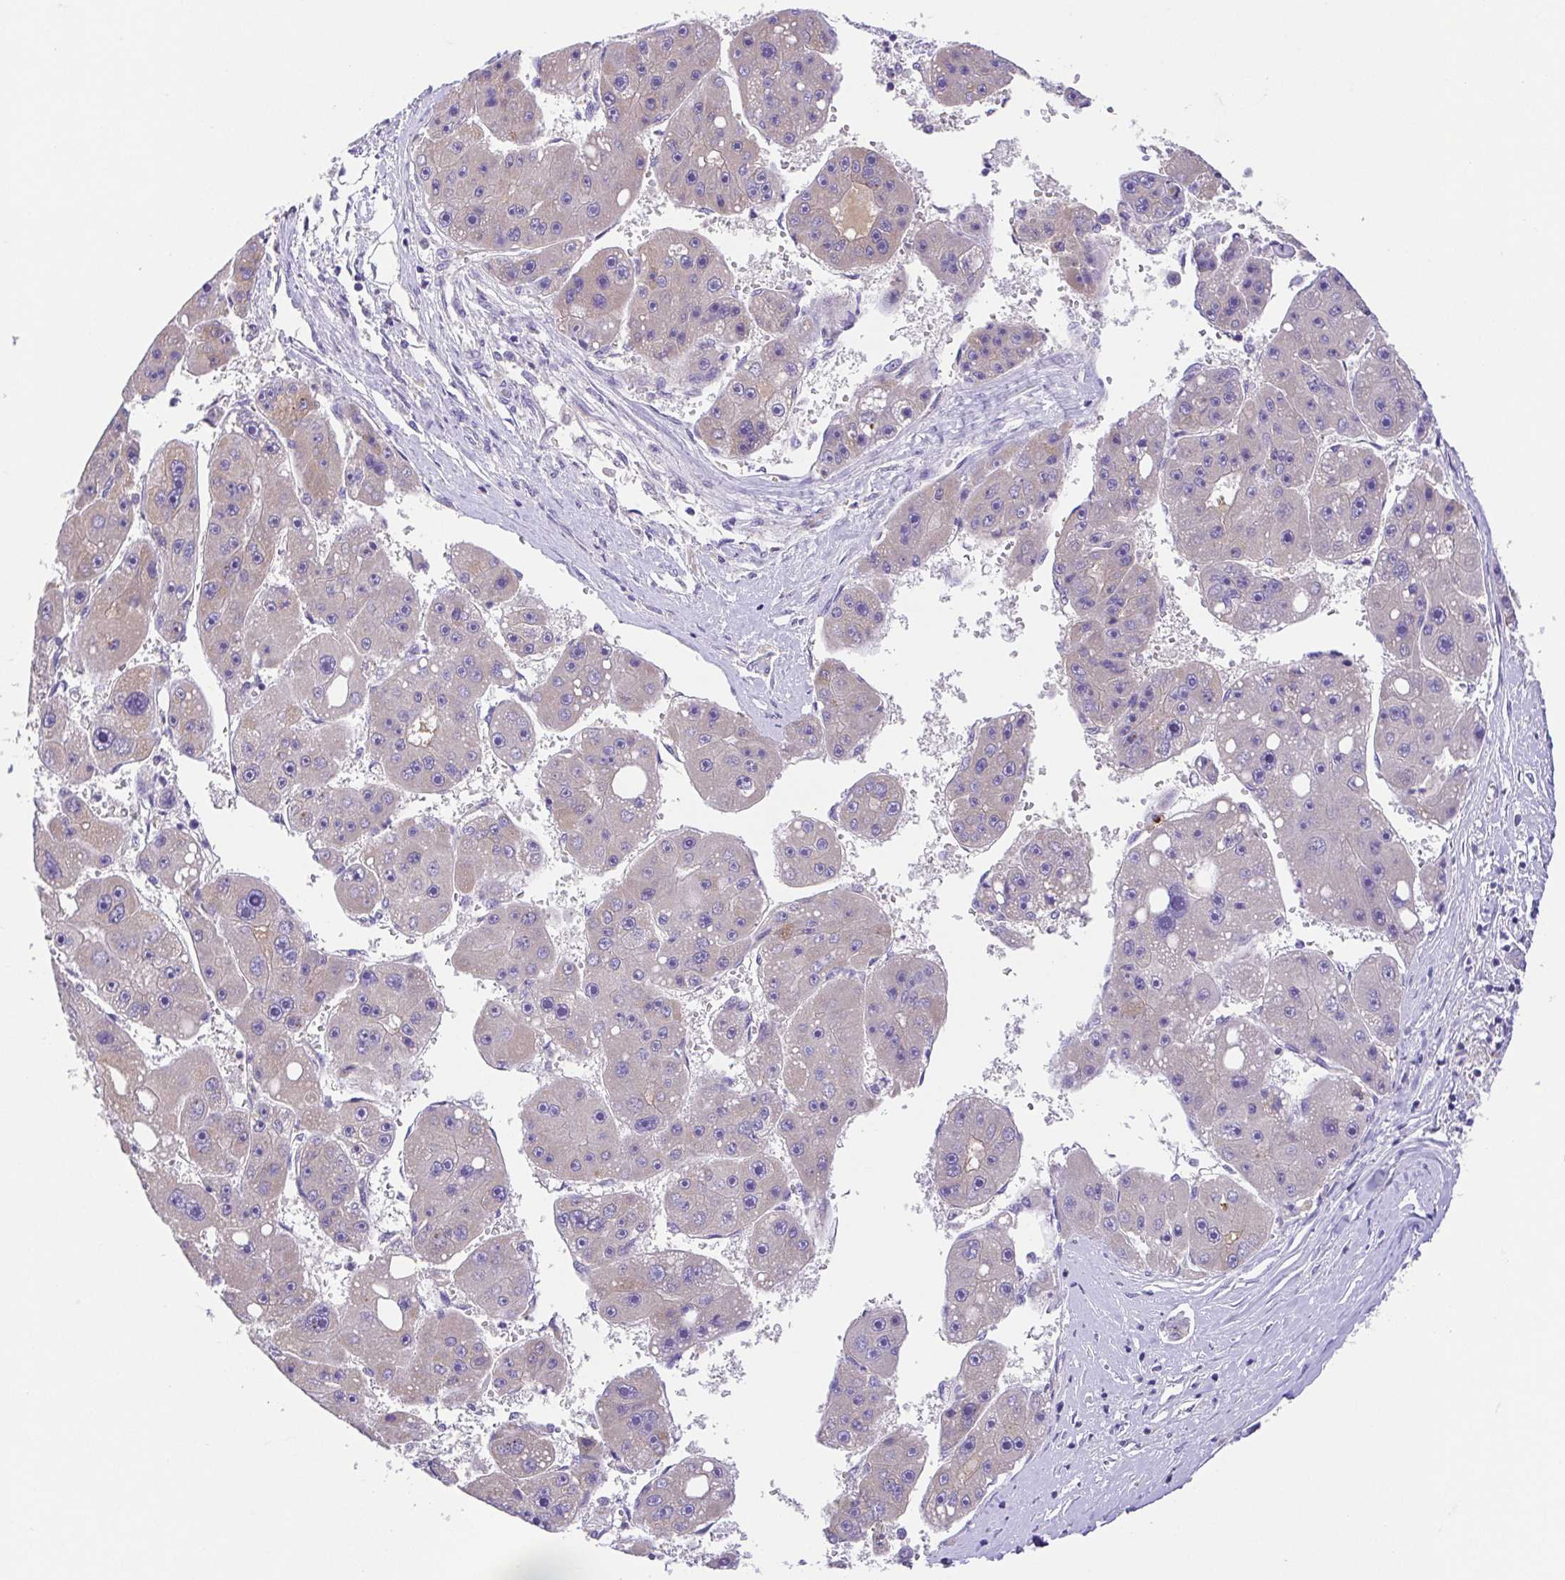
{"staining": {"intensity": "negative", "quantity": "none", "location": "none"}, "tissue": "liver cancer", "cell_type": "Tumor cells", "image_type": "cancer", "snomed": [{"axis": "morphology", "description": "Carcinoma, Hepatocellular, NOS"}, {"axis": "topography", "description": "Liver"}], "caption": "High power microscopy photomicrograph of an IHC histopathology image of liver hepatocellular carcinoma, revealing no significant expression in tumor cells.", "gene": "SLC13A1", "patient": {"sex": "female", "age": 61}}